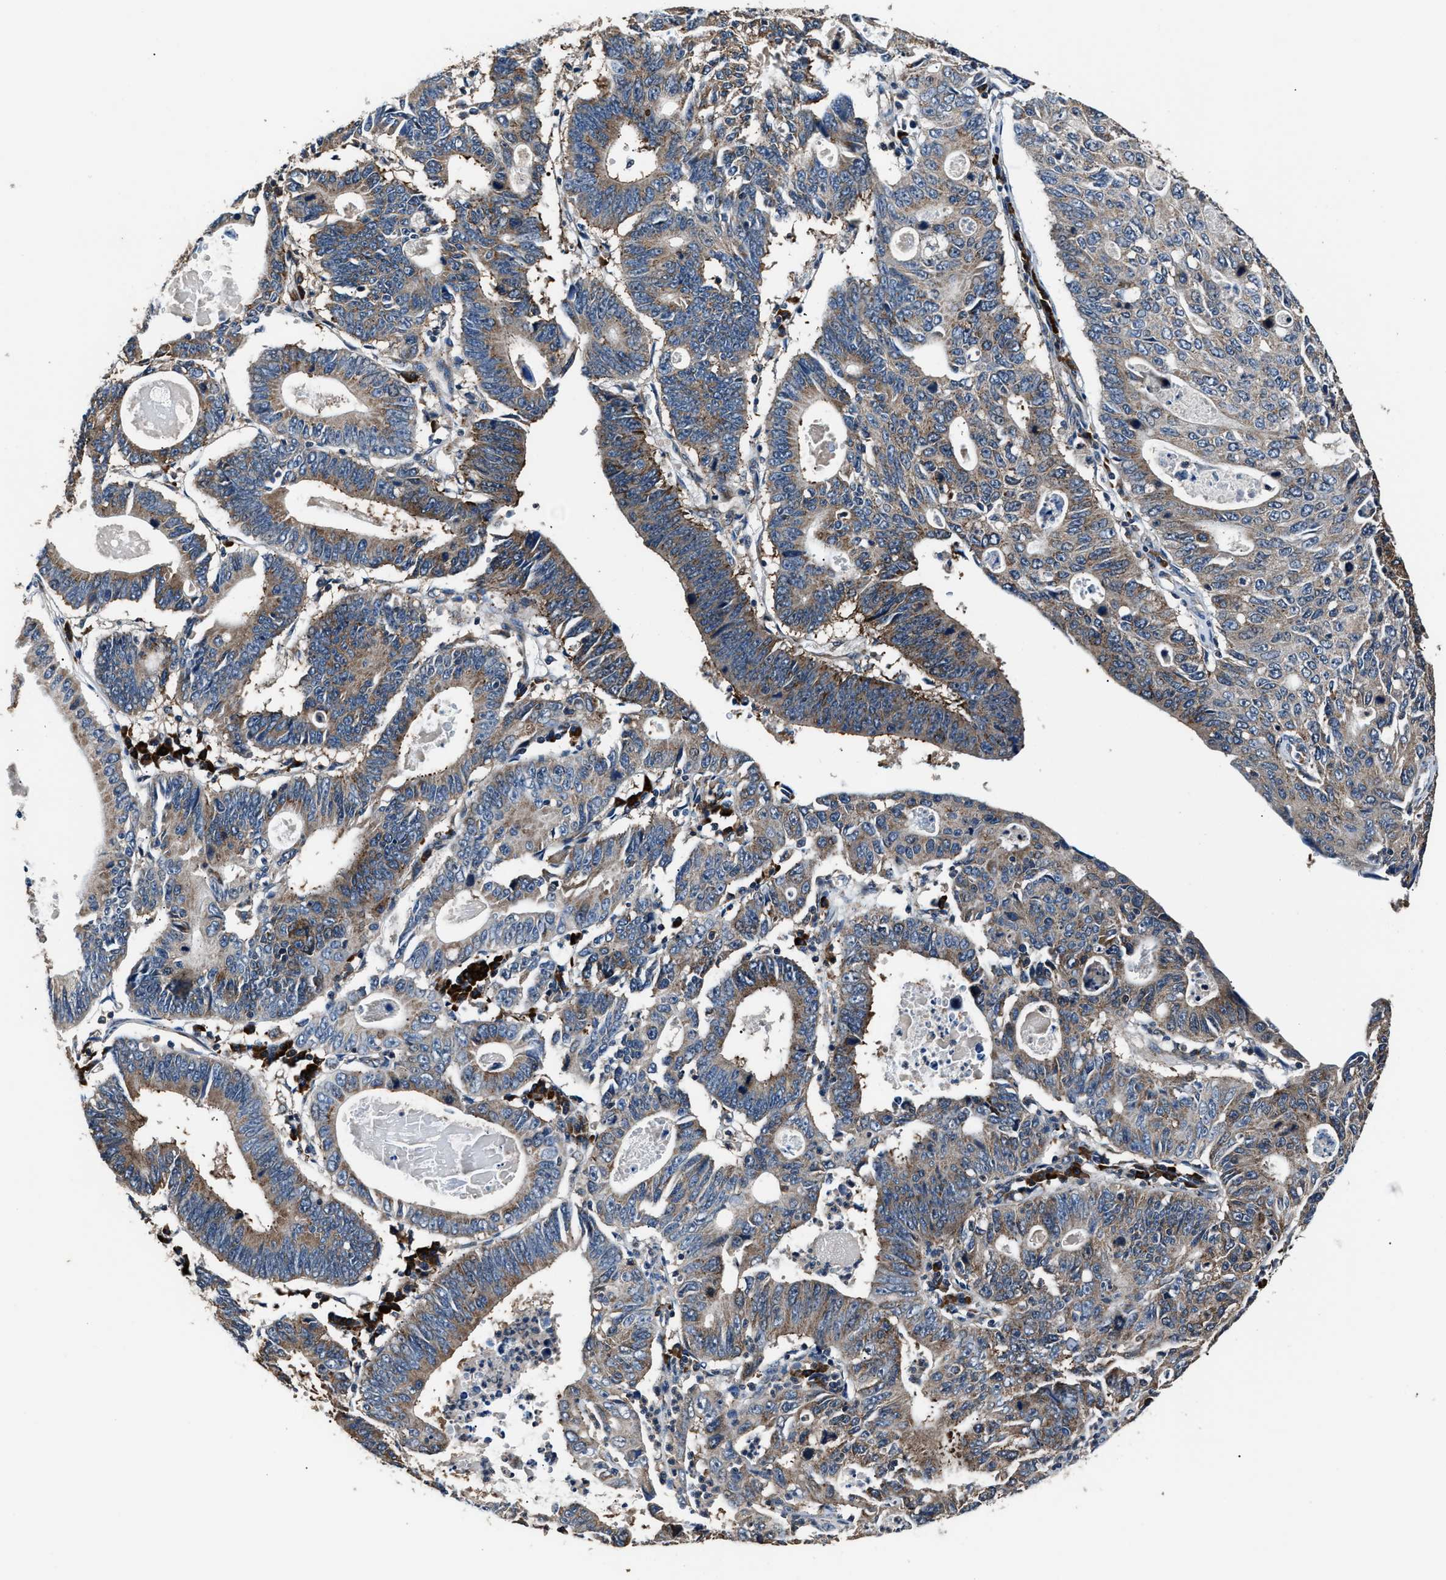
{"staining": {"intensity": "moderate", "quantity": "25%-75%", "location": "cytoplasmic/membranous"}, "tissue": "stomach cancer", "cell_type": "Tumor cells", "image_type": "cancer", "snomed": [{"axis": "morphology", "description": "Adenocarcinoma, NOS"}, {"axis": "topography", "description": "Stomach"}], "caption": "Adenocarcinoma (stomach) stained for a protein (brown) displays moderate cytoplasmic/membranous positive expression in about 25%-75% of tumor cells.", "gene": "IMPDH2", "patient": {"sex": "male", "age": 59}}